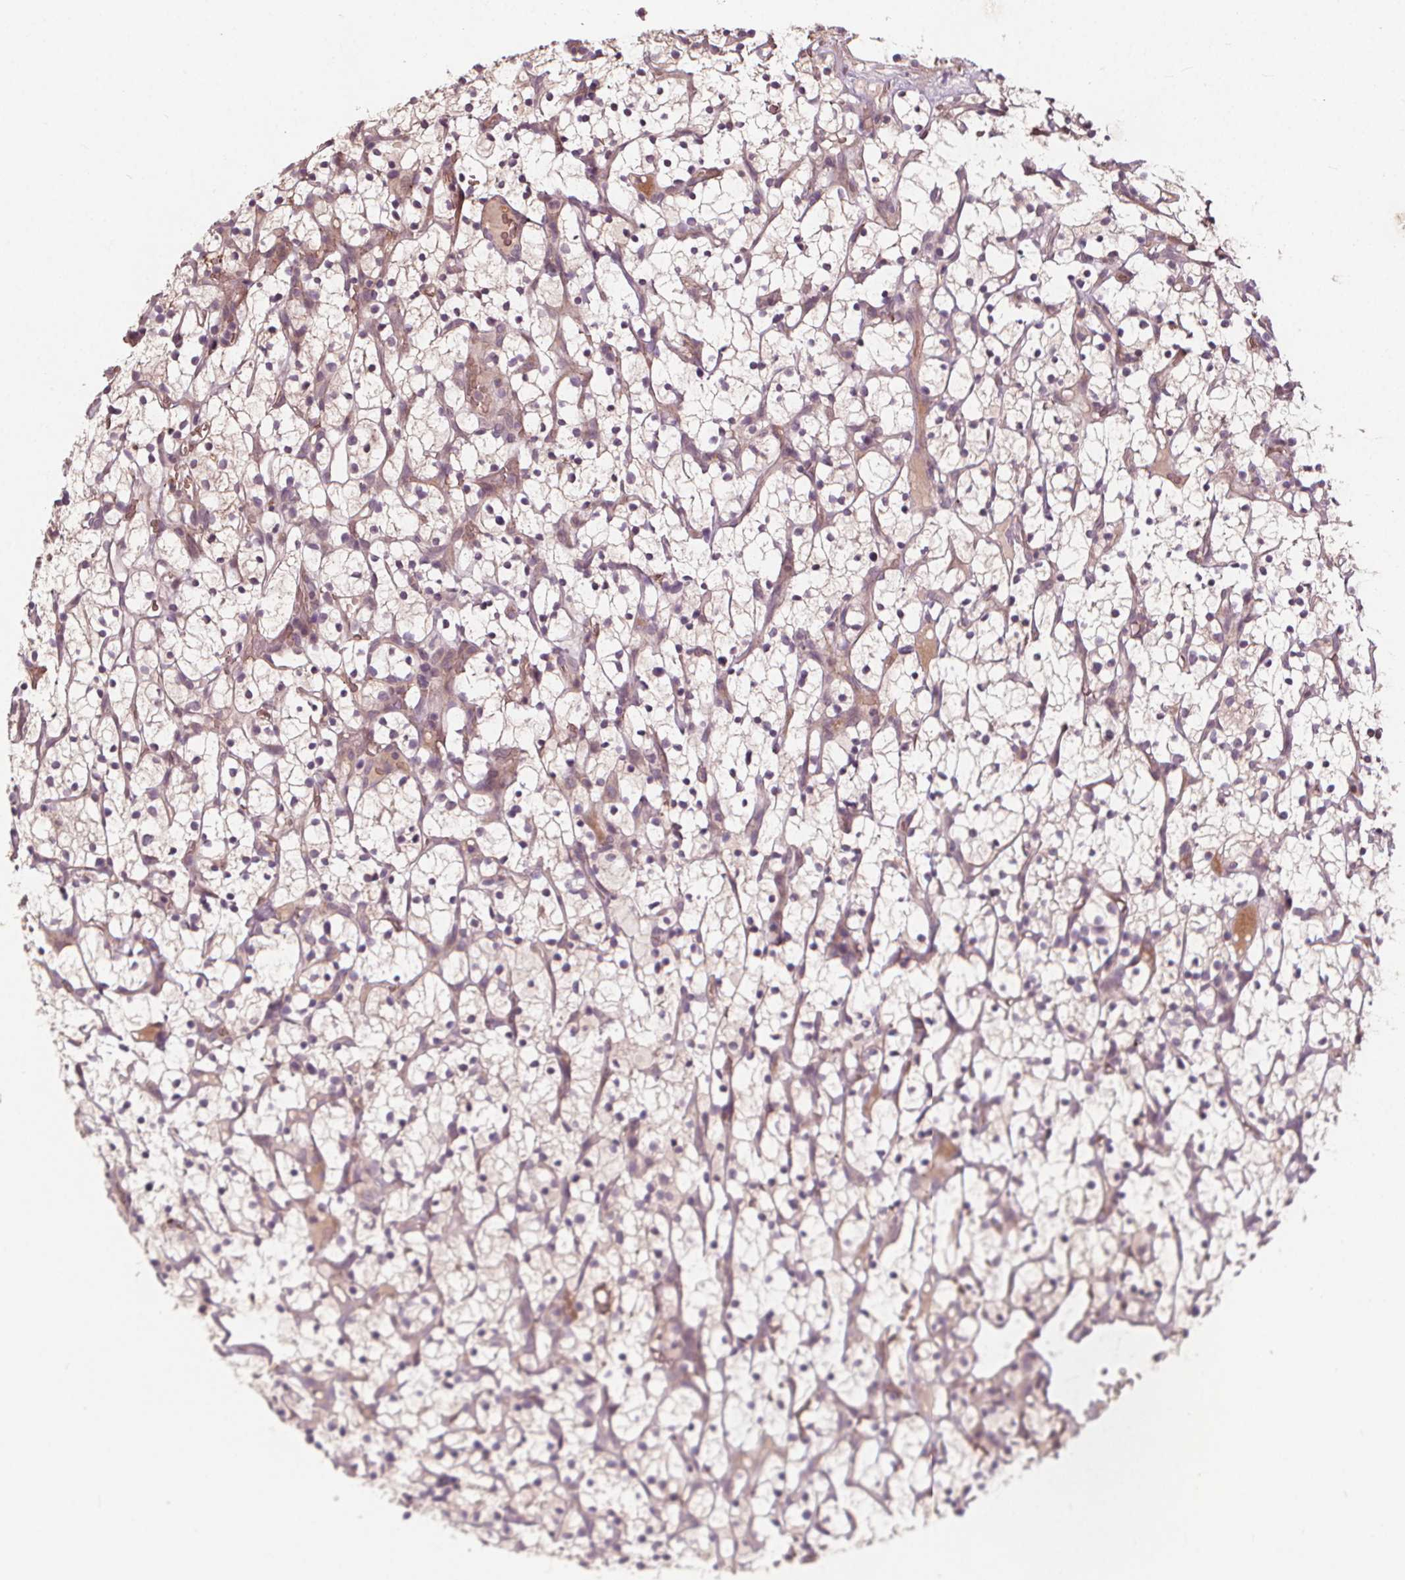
{"staining": {"intensity": "negative", "quantity": "none", "location": "none"}, "tissue": "renal cancer", "cell_type": "Tumor cells", "image_type": "cancer", "snomed": [{"axis": "morphology", "description": "Adenocarcinoma, NOS"}, {"axis": "topography", "description": "Kidney"}], "caption": "High power microscopy image of an IHC micrograph of renal cancer, revealing no significant staining in tumor cells.", "gene": "IPO13", "patient": {"sex": "female", "age": 64}}